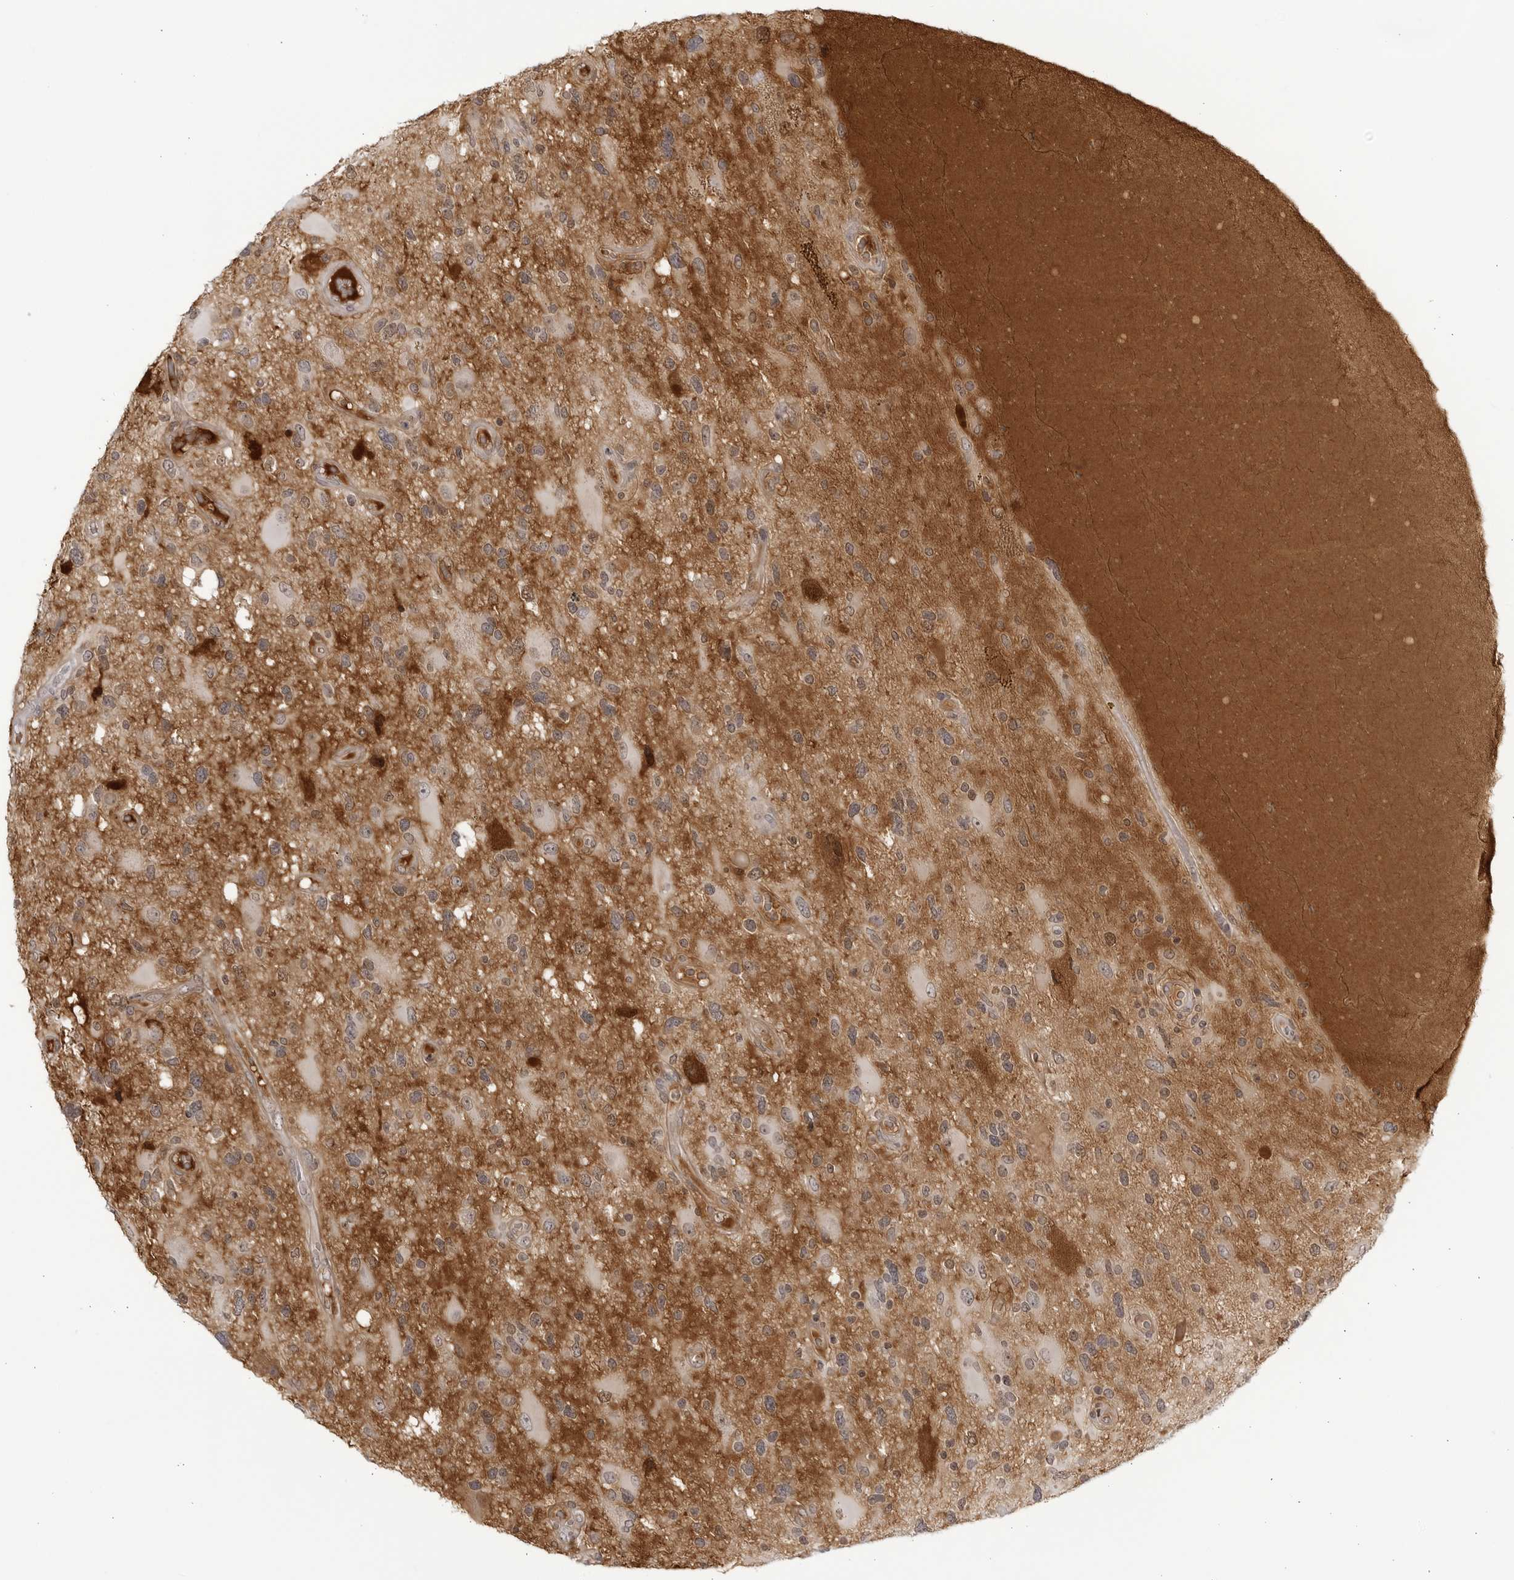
{"staining": {"intensity": "weak", "quantity": "25%-75%", "location": "nuclear"}, "tissue": "glioma", "cell_type": "Tumor cells", "image_type": "cancer", "snomed": [{"axis": "morphology", "description": "Glioma, malignant, High grade"}, {"axis": "topography", "description": "Brain"}], "caption": "Protein analysis of malignant glioma (high-grade) tissue shows weak nuclear staining in about 25%-75% of tumor cells.", "gene": "CNBD1", "patient": {"sex": "male", "age": 33}}